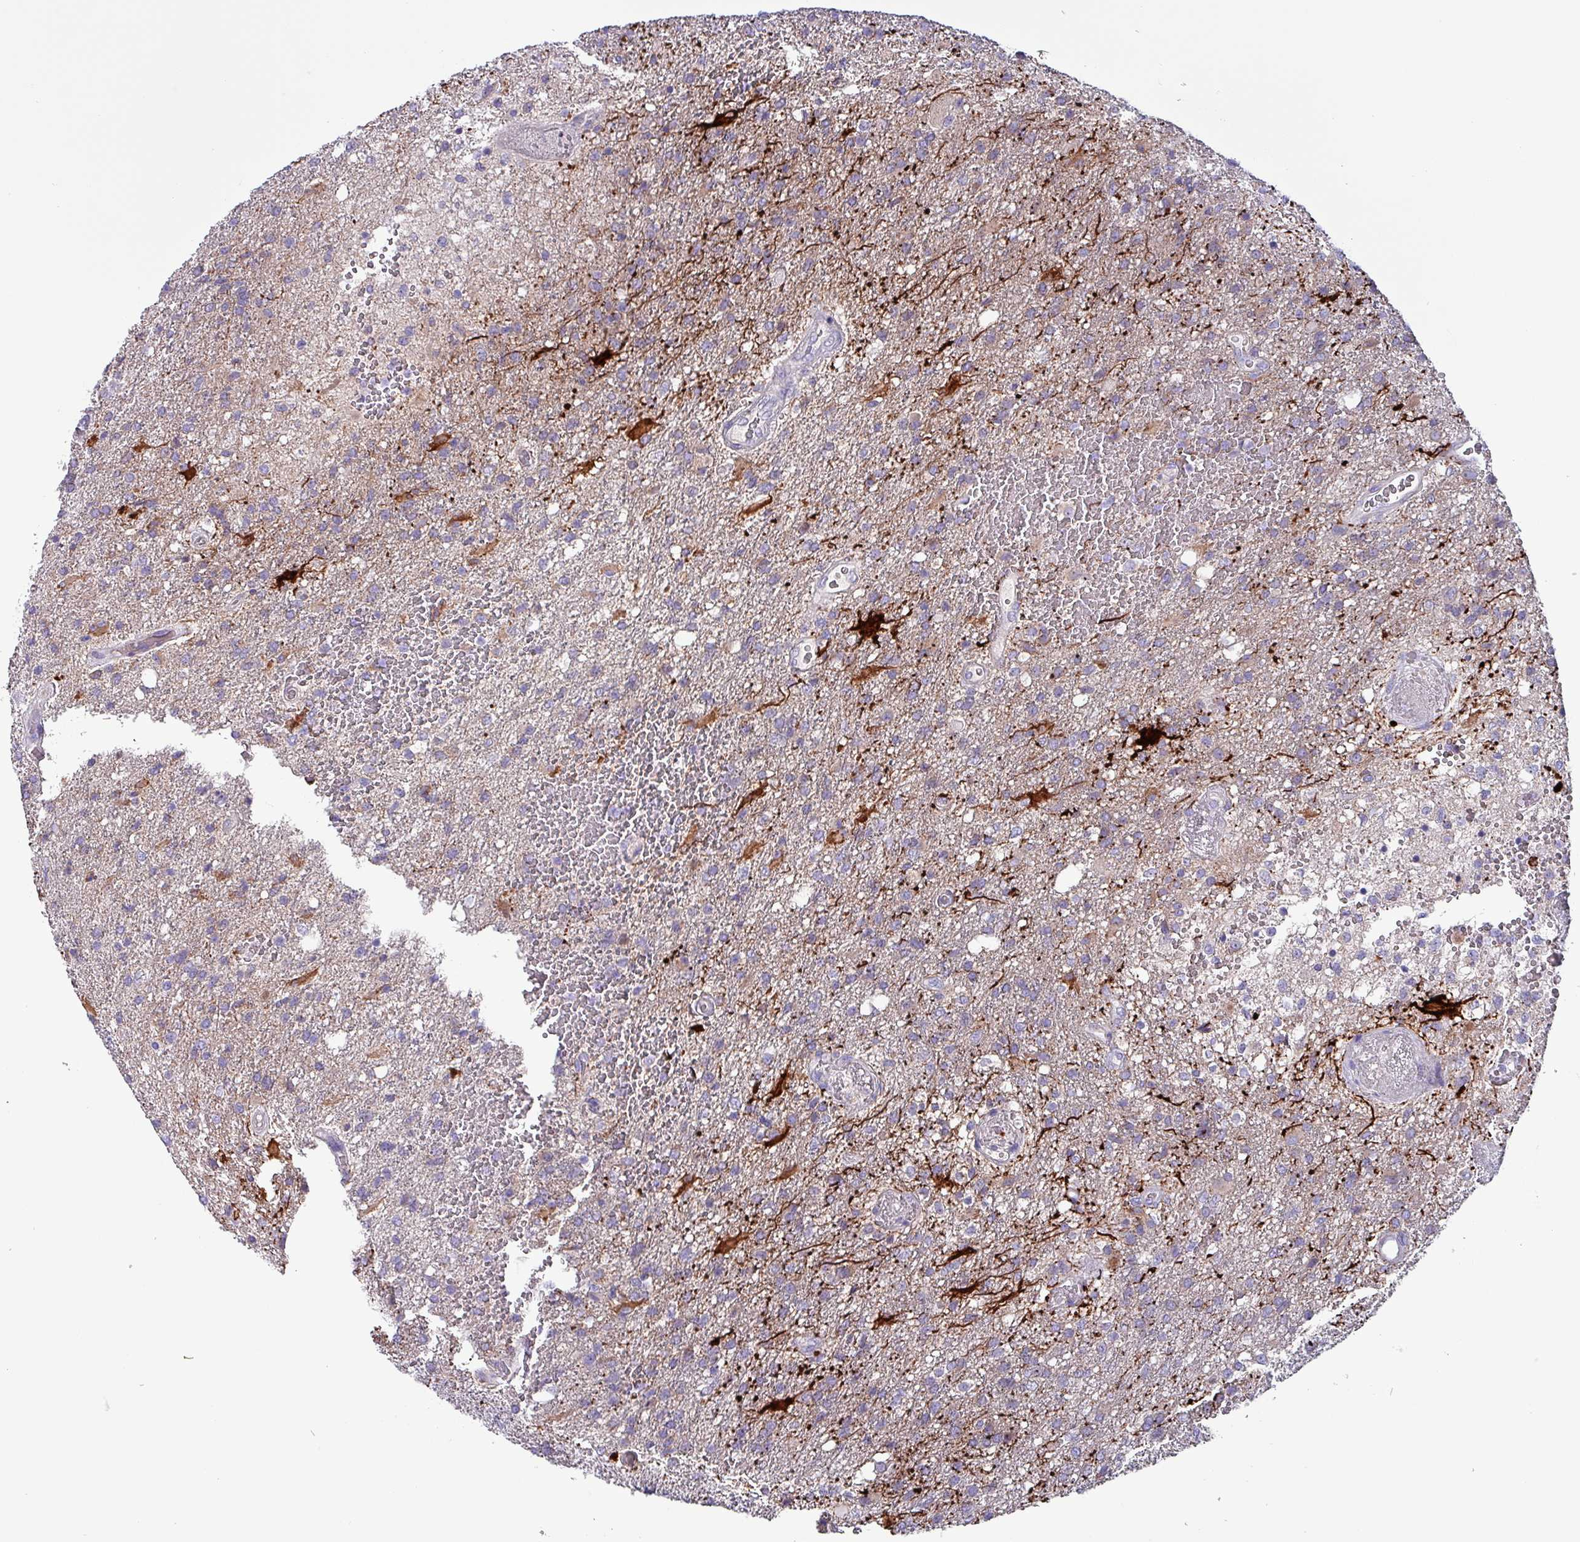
{"staining": {"intensity": "weak", "quantity": "<25%", "location": "cytoplasmic/membranous"}, "tissue": "glioma", "cell_type": "Tumor cells", "image_type": "cancer", "snomed": [{"axis": "morphology", "description": "Glioma, malignant, High grade"}, {"axis": "topography", "description": "Brain"}], "caption": "Immunohistochemical staining of glioma shows no significant staining in tumor cells.", "gene": "HSD3B7", "patient": {"sex": "female", "age": 74}}